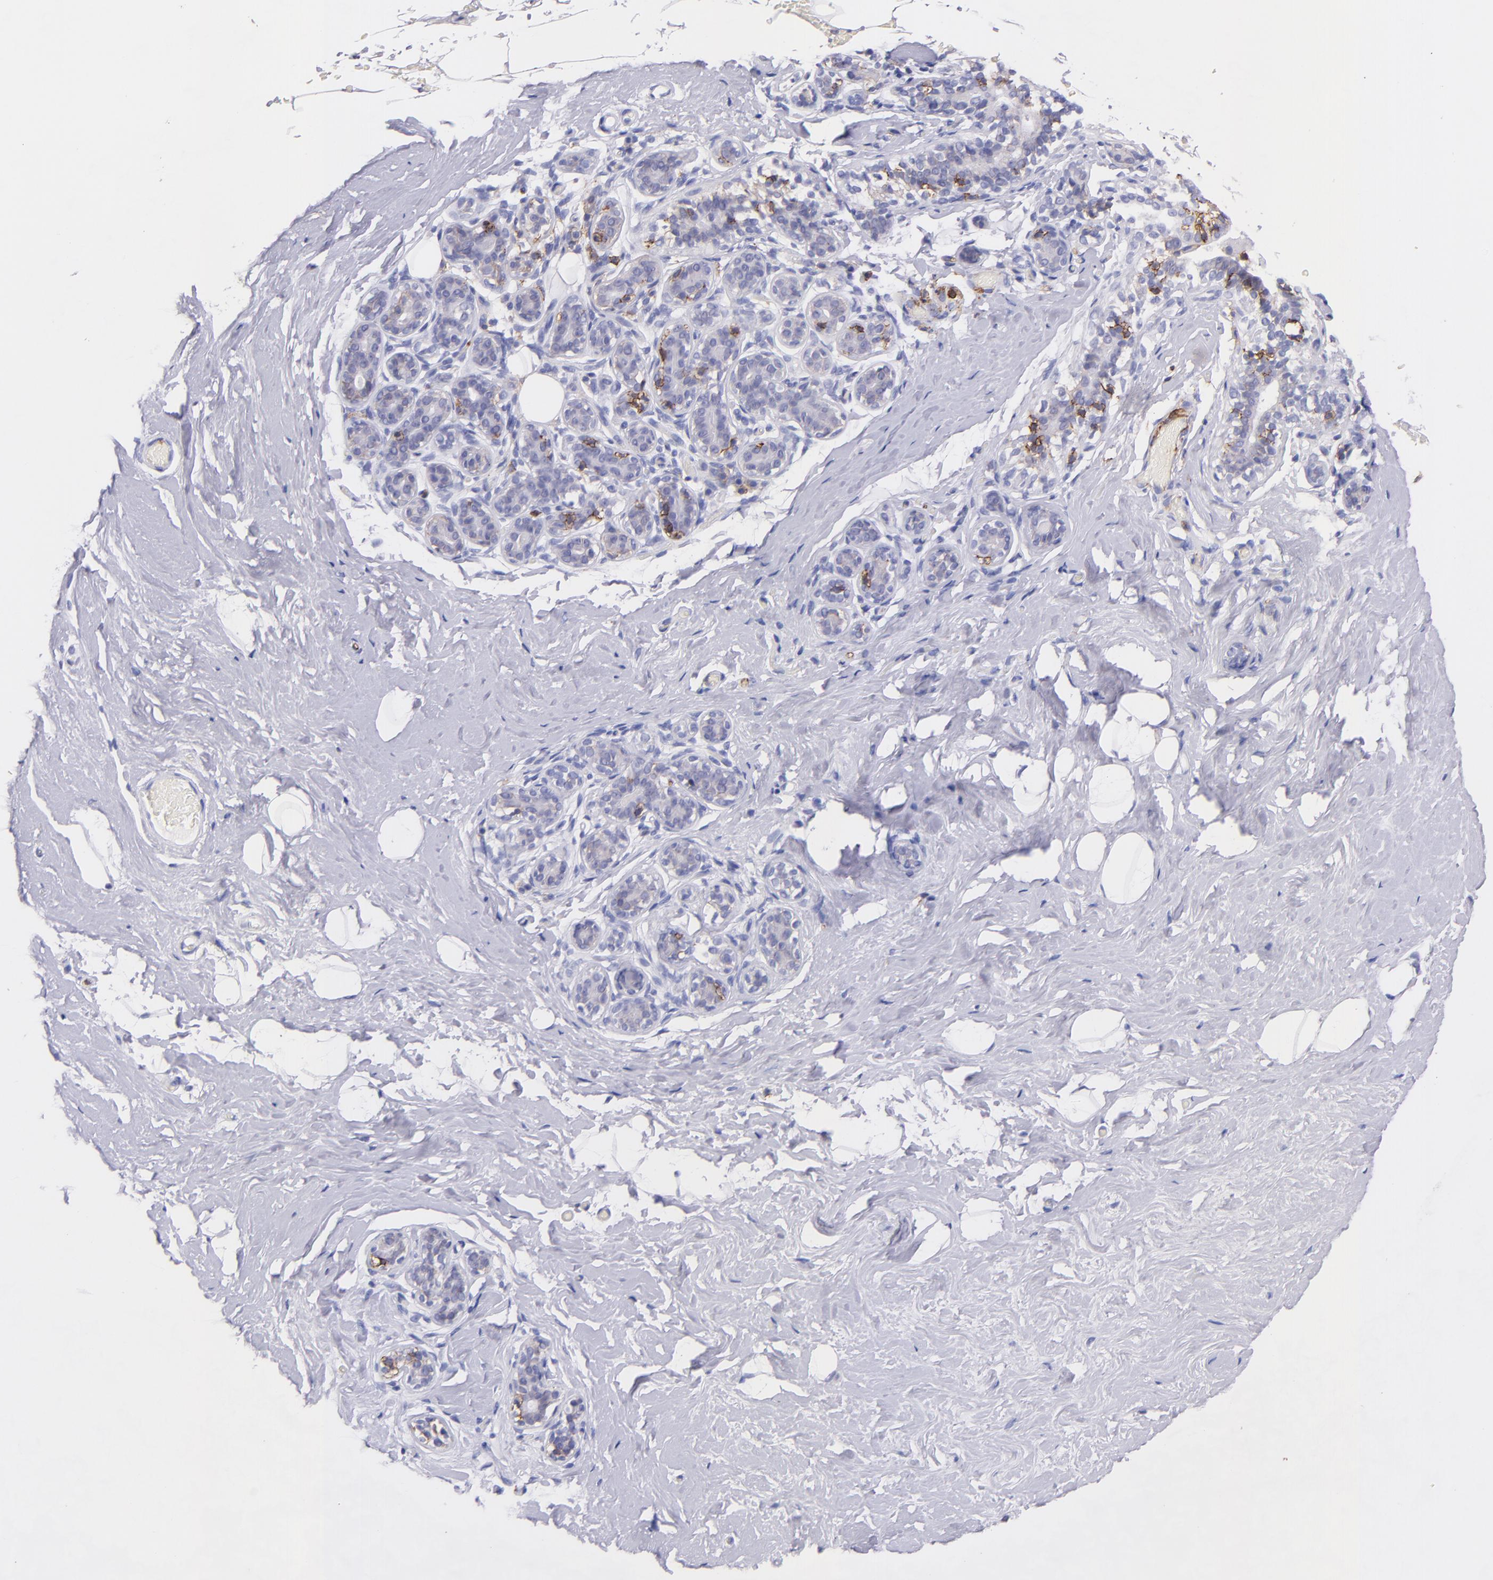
{"staining": {"intensity": "negative", "quantity": "none", "location": "none"}, "tissue": "breast", "cell_type": "Adipocytes", "image_type": "normal", "snomed": [{"axis": "morphology", "description": "Normal tissue, NOS"}, {"axis": "topography", "description": "Breast"}, {"axis": "topography", "description": "Soft tissue"}], "caption": "Micrograph shows no protein staining in adipocytes of normal breast. (IHC, brightfield microscopy, high magnification).", "gene": "SPN", "patient": {"sex": "female", "age": 75}}